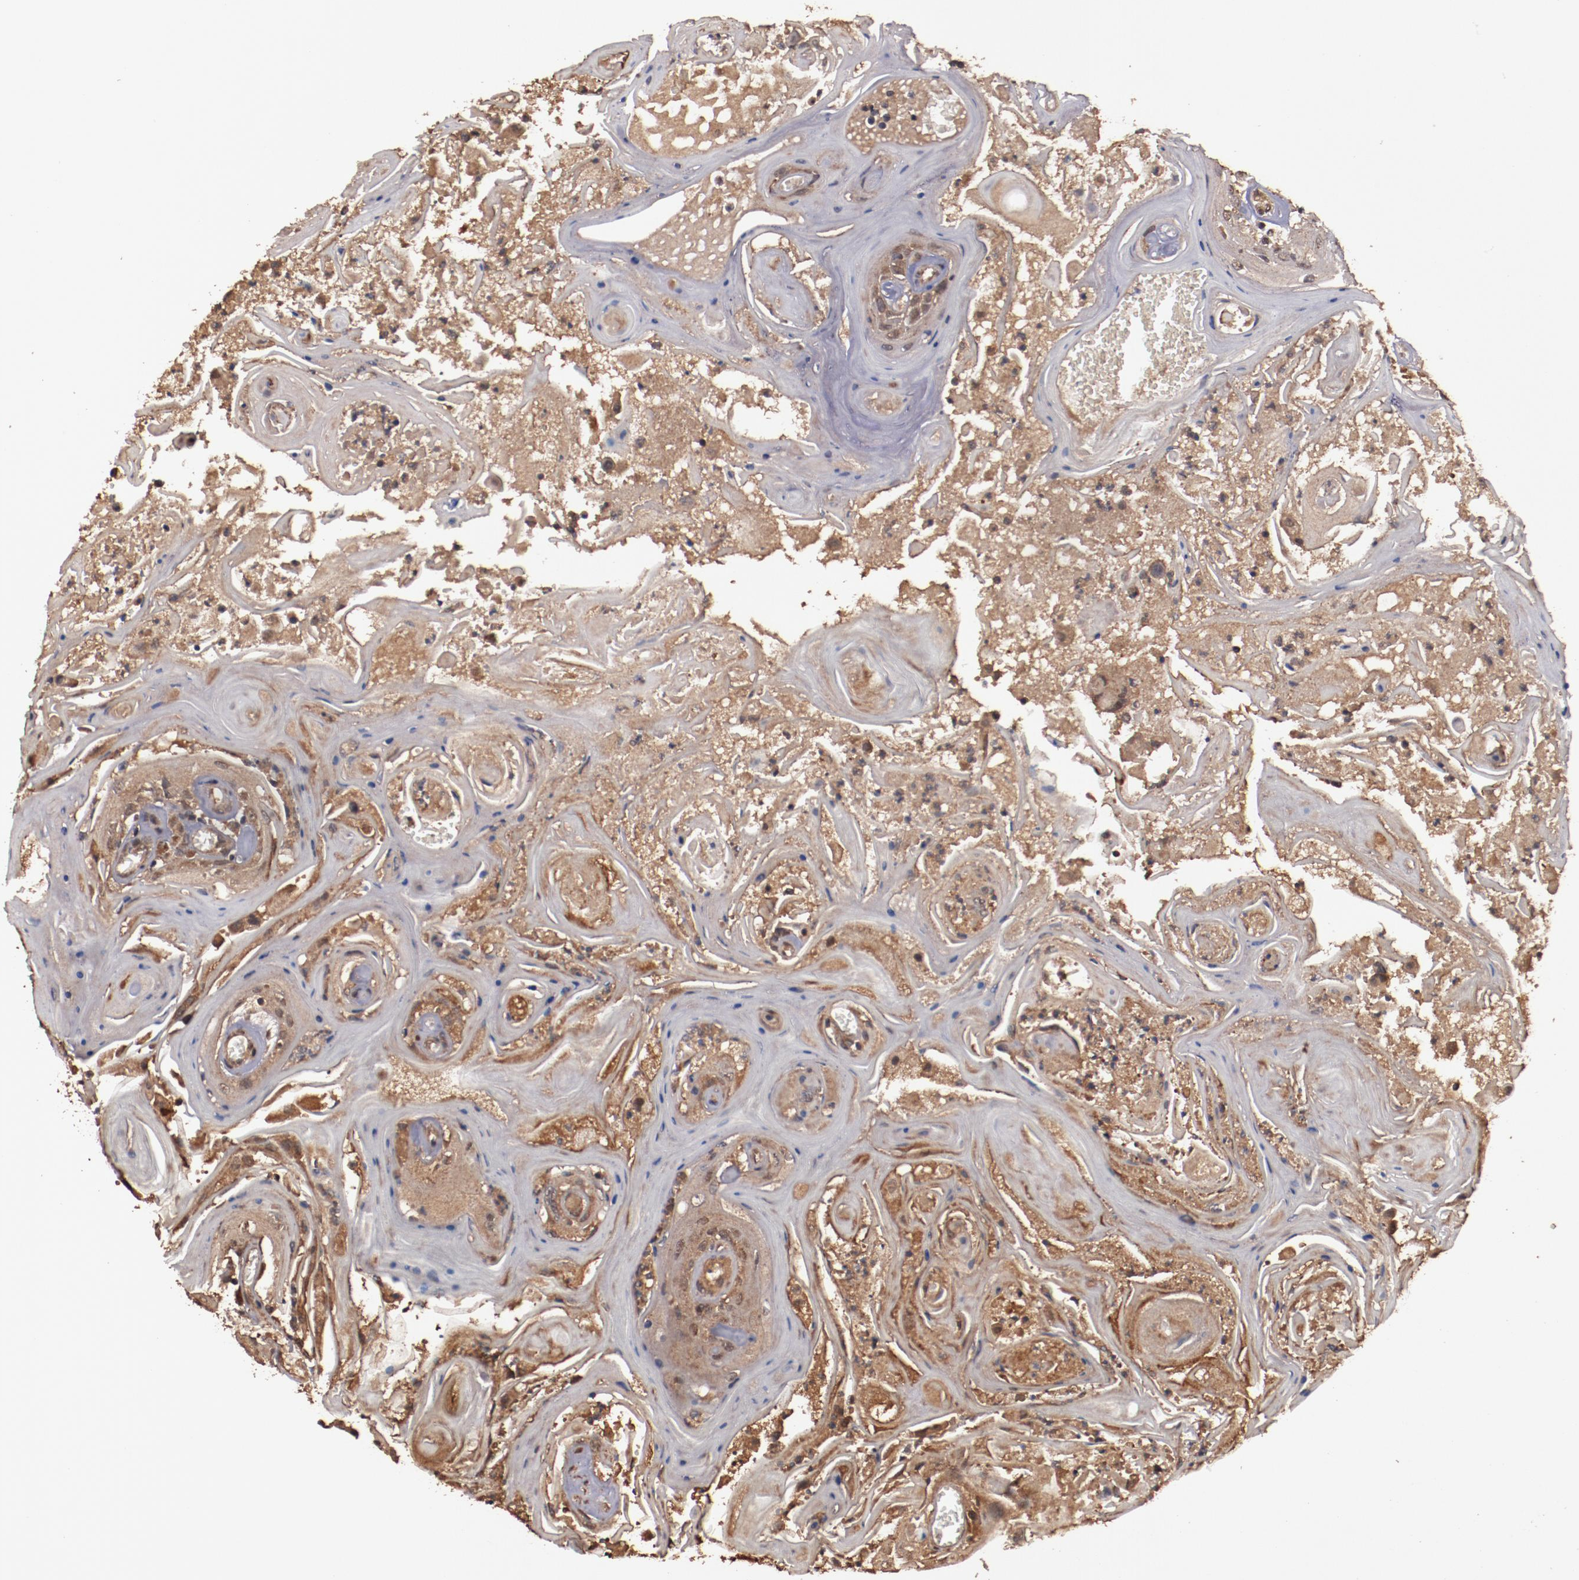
{"staining": {"intensity": "moderate", "quantity": ">75%", "location": "cytoplasmic/membranous"}, "tissue": "head and neck cancer", "cell_type": "Tumor cells", "image_type": "cancer", "snomed": [{"axis": "morphology", "description": "Squamous cell carcinoma, NOS"}, {"axis": "topography", "description": "Oral tissue"}, {"axis": "topography", "description": "Head-Neck"}], "caption": "Tumor cells display medium levels of moderate cytoplasmic/membranous staining in about >75% of cells in head and neck squamous cell carcinoma.", "gene": "TXNDC16", "patient": {"sex": "female", "age": 76}}